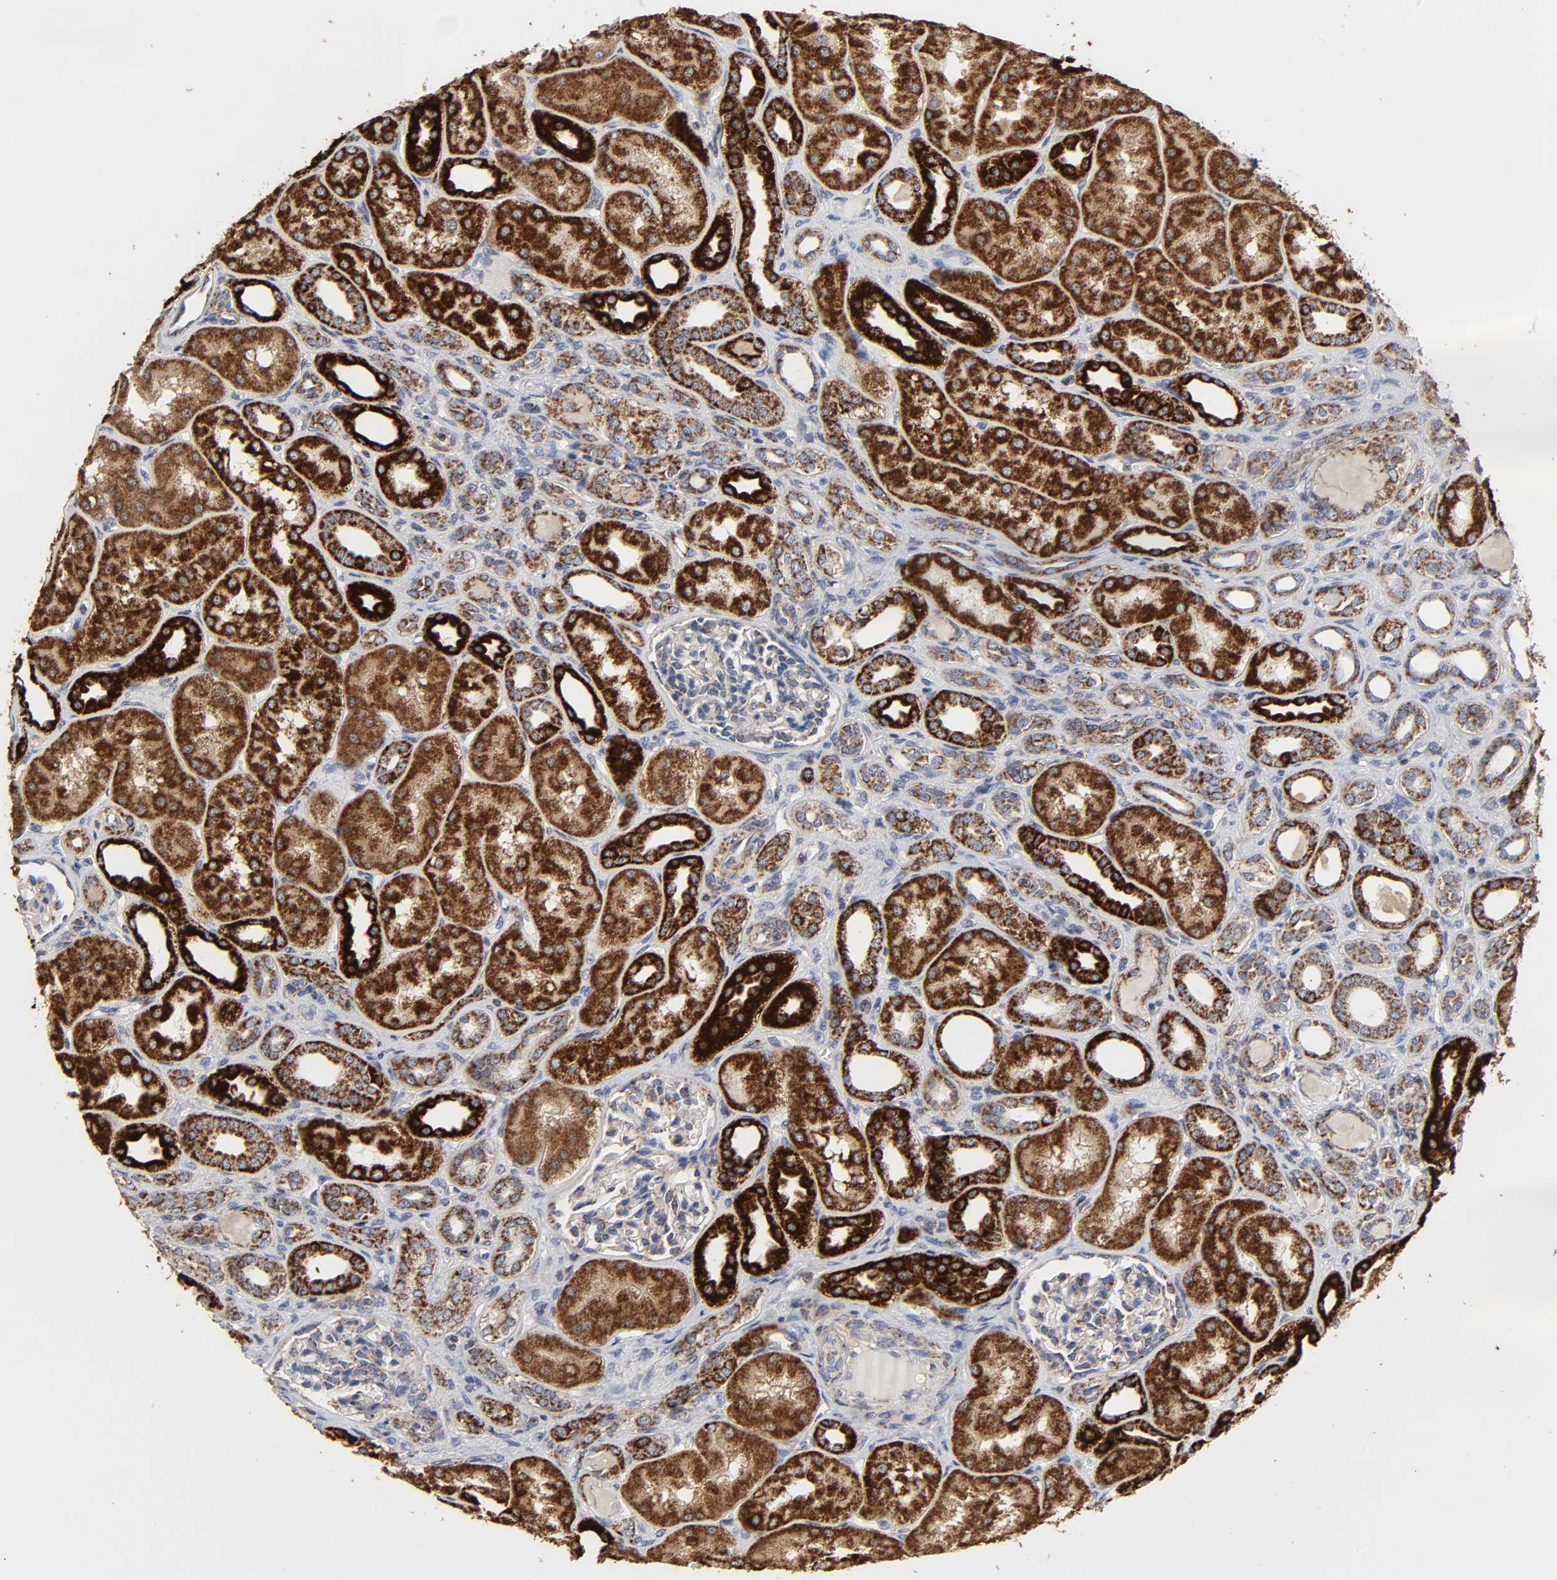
{"staining": {"intensity": "weak", "quantity": ">75%", "location": "cytoplasmic/membranous"}, "tissue": "kidney", "cell_type": "Cells in glomeruli", "image_type": "normal", "snomed": [{"axis": "morphology", "description": "Normal tissue, NOS"}, {"axis": "topography", "description": "Kidney"}], "caption": "A low amount of weak cytoplasmic/membranous expression is identified in about >75% of cells in glomeruli in benign kidney.", "gene": "COX6B1", "patient": {"sex": "male", "age": 7}}